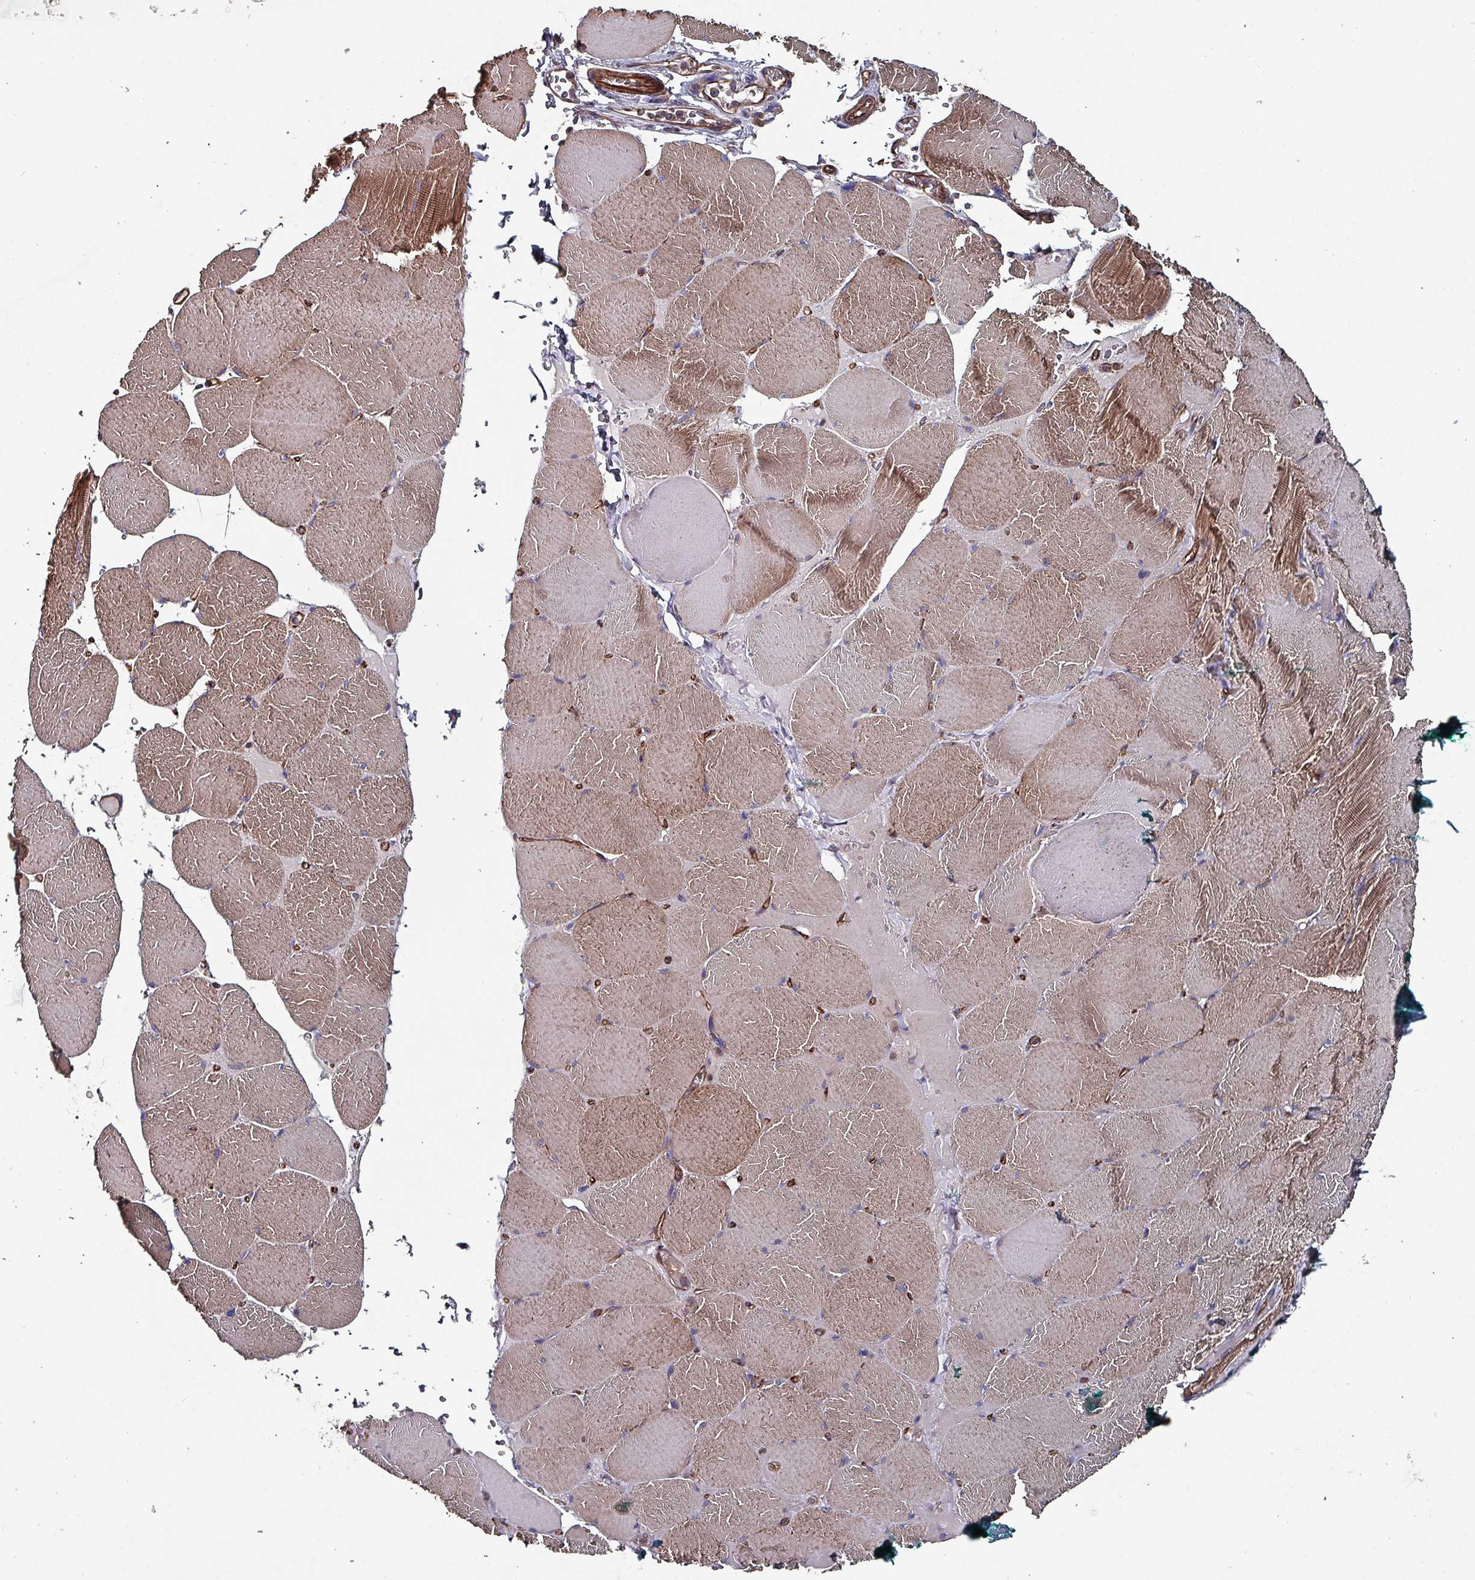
{"staining": {"intensity": "moderate", "quantity": ">75%", "location": "cytoplasmic/membranous"}, "tissue": "skeletal muscle", "cell_type": "Myocytes", "image_type": "normal", "snomed": [{"axis": "morphology", "description": "Normal tissue, NOS"}, {"axis": "topography", "description": "Skeletal muscle"}, {"axis": "topography", "description": "Head-Neck"}], "caption": "This image exhibits IHC staining of normal human skeletal muscle, with medium moderate cytoplasmic/membranous expression in about >75% of myocytes.", "gene": "ANO10", "patient": {"sex": "male", "age": 66}}